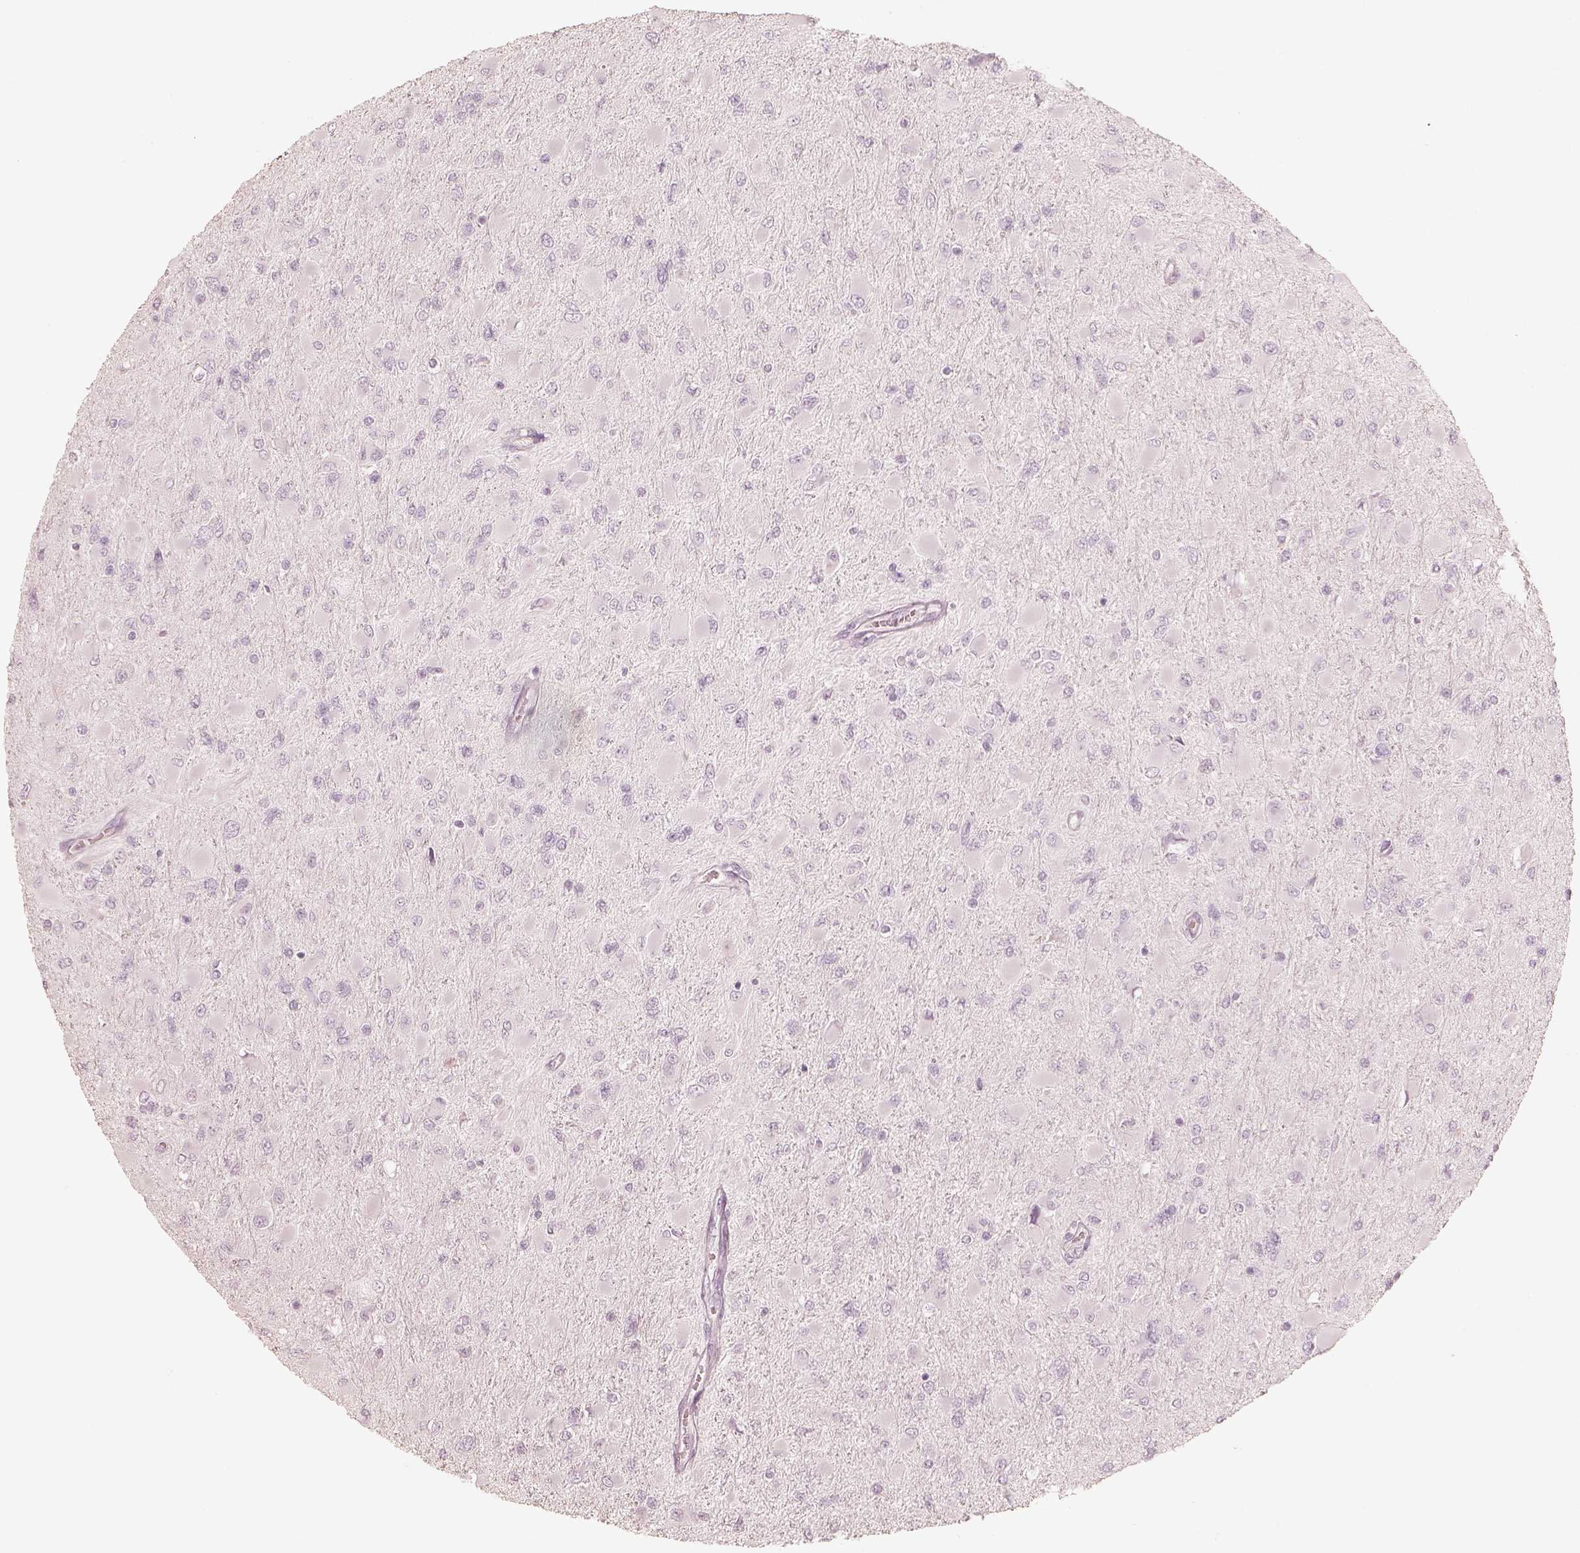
{"staining": {"intensity": "negative", "quantity": "none", "location": "none"}, "tissue": "glioma", "cell_type": "Tumor cells", "image_type": "cancer", "snomed": [{"axis": "morphology", "description": "Glioma, malignant, High grade"}, {"axis": "topography", "description": "Cerebral cortex"}], "caption": "IHC histopathology image of glioma stained for a protein (brown), which shows no expression in tumor cells.", "gene": "KRT82", "patient": {"sex": "female", "age": 36}}